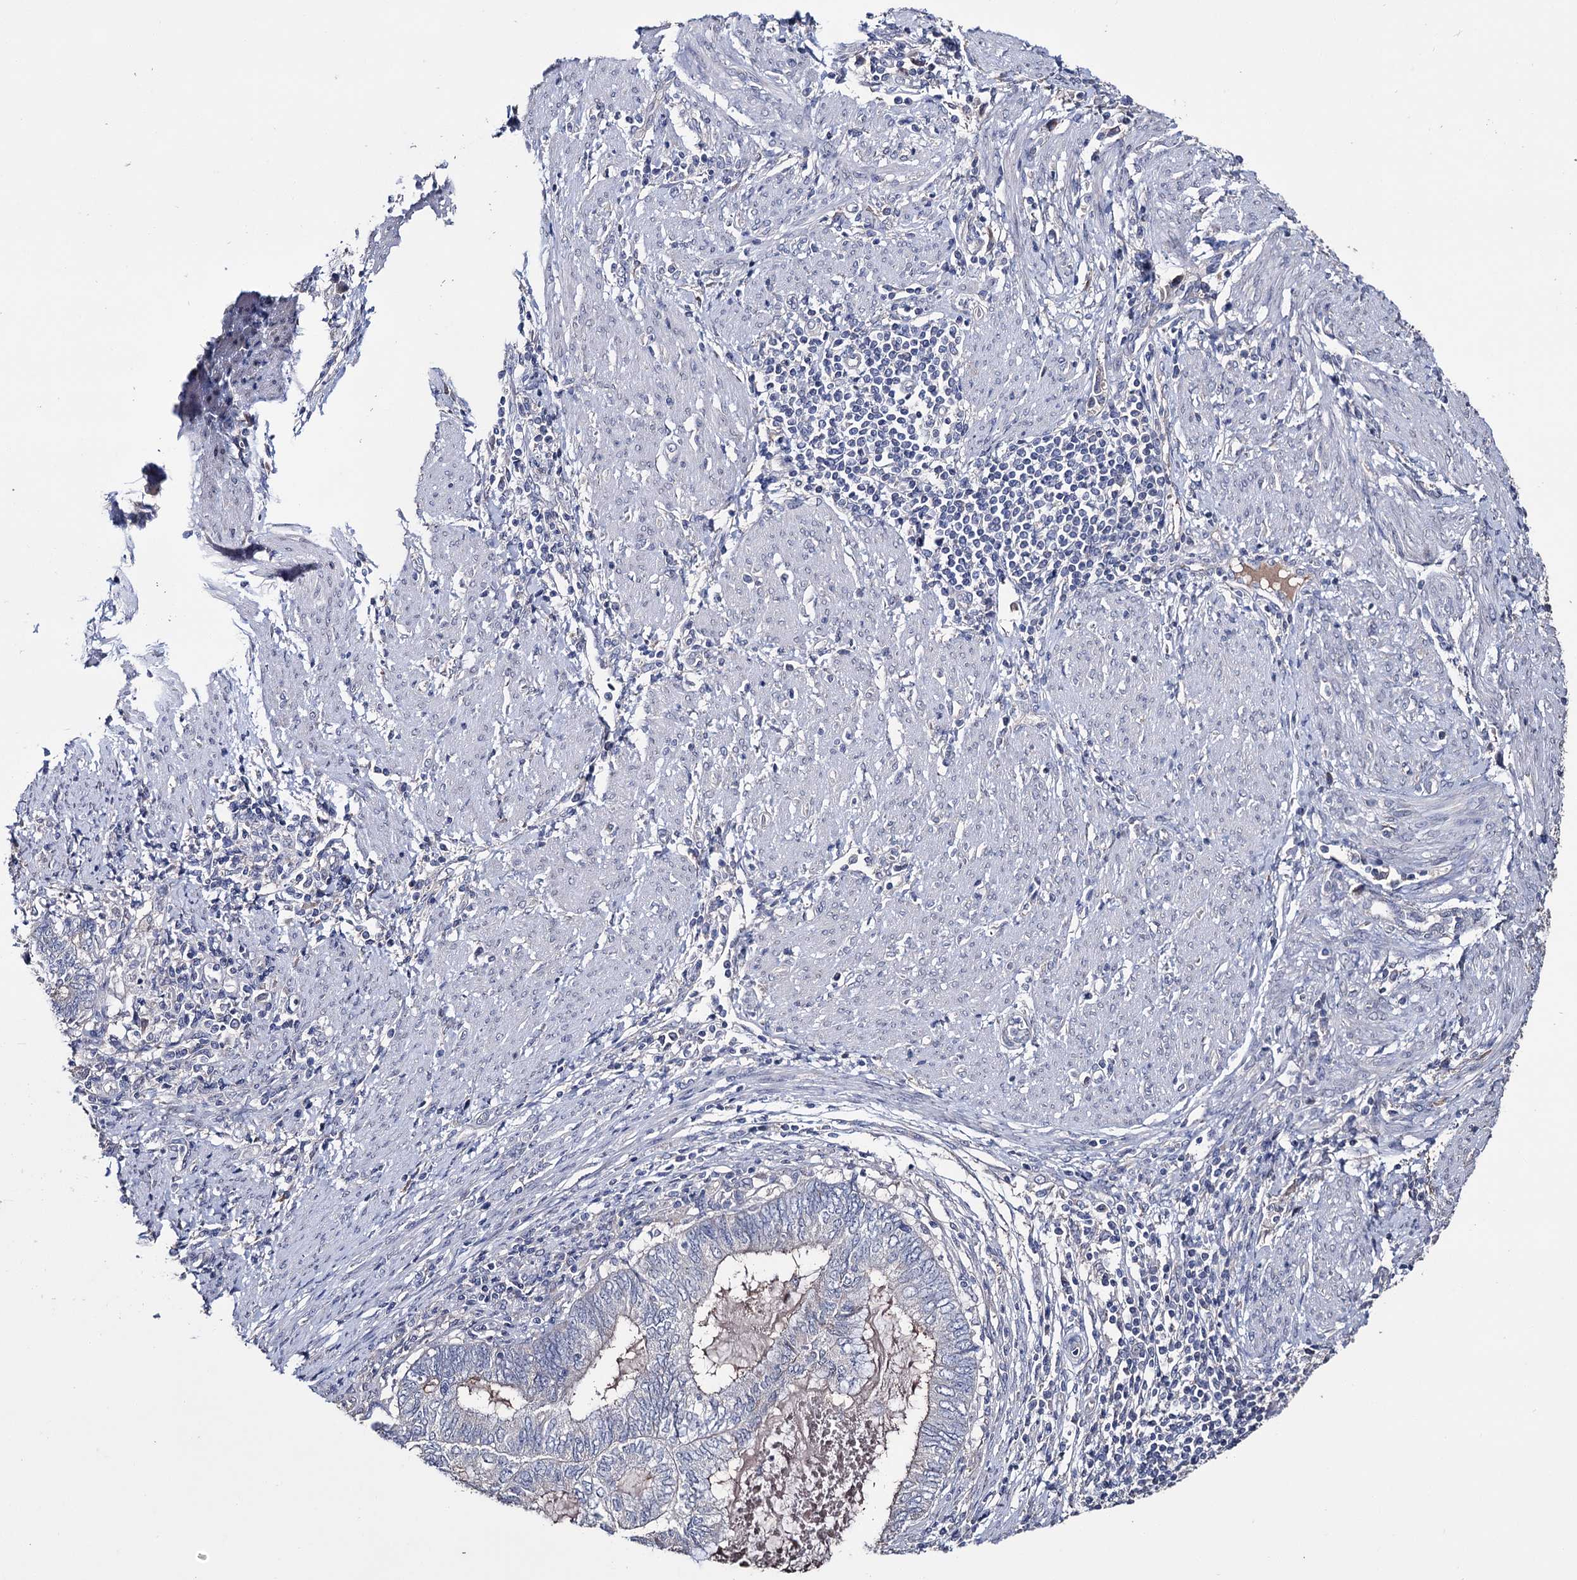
{"staining": {"intensity": "negative", "quantity": "none", "location": "none"}, "tissue": "endometrial cancer", "cell_type": "Tumor cells", "image_type": "cancer", "snomed": [{"axis": "morphology", "description": "Adenocarcinoma, NOS"}, {"axis": "topography", "description": "Uterus"}, {"axis": "topography", "description": "Endometrium"}], "caption": "This micrograph is of endometrial cancer (adenocarcinoma) stained with IHC to label a protein in brown with the nuclei are counter-stained blue. There is no expression in tumor cells.", "gene": "EPB41L5", "patient": {"sex": "female", "age": 70}}